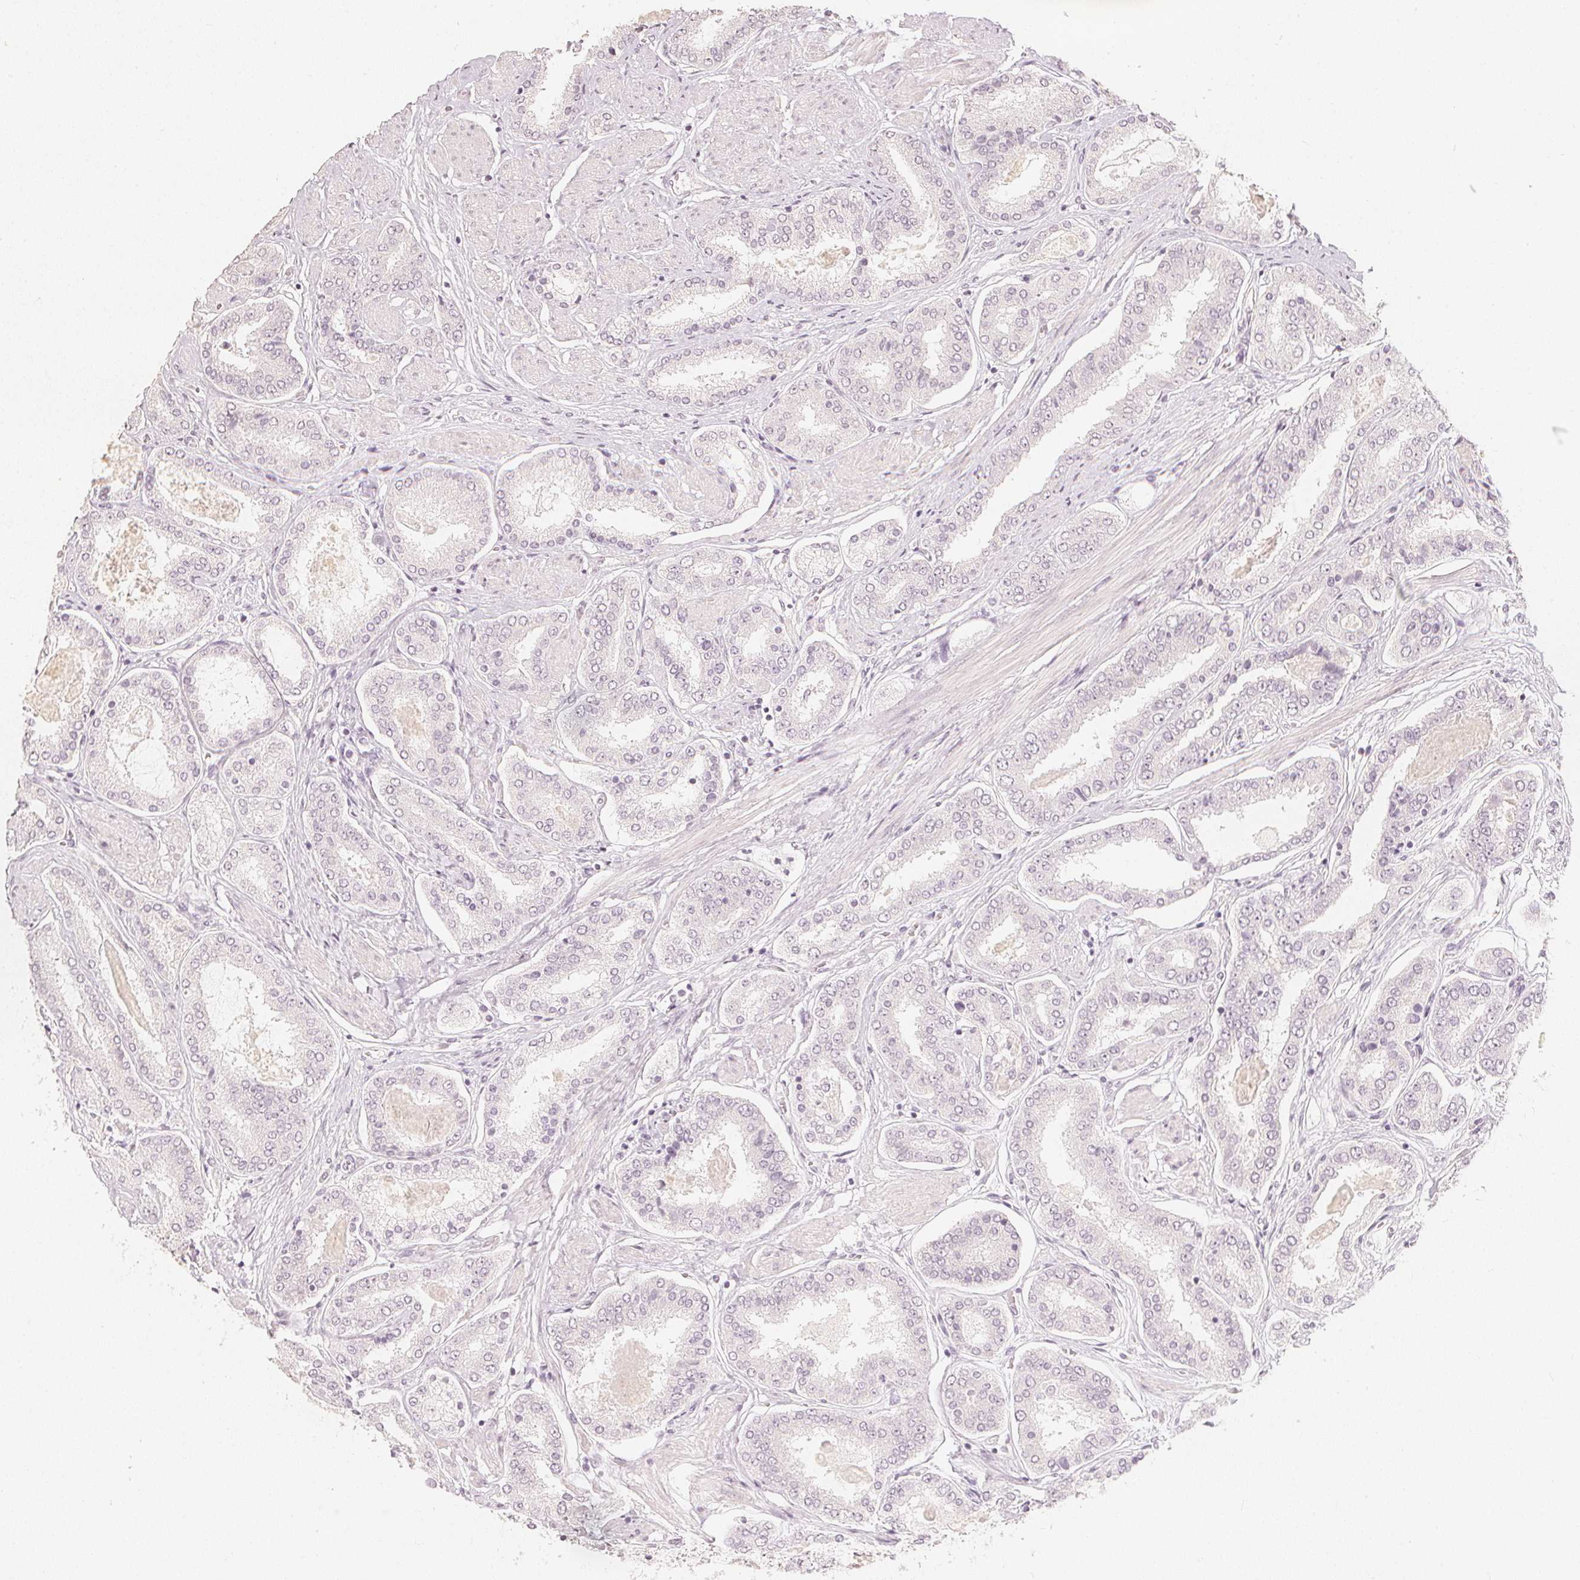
{"staining": {"intensity": "negative", "quantity": "none", "location": "none"}, "tissue": "prostate cancer", "cell_type": "Tumor cells", "image_type": "cancer", "snomed": [{"axis": "morphology", "description": "Adenocarcinoma, High grade"}, {"axis": "topography", "description": "Prostate"}], "caption": "Tumor cells show no significant positivity in prostate cancer.", "gene": "CALB1", "patient": {"sex": "male", "age": 63}}